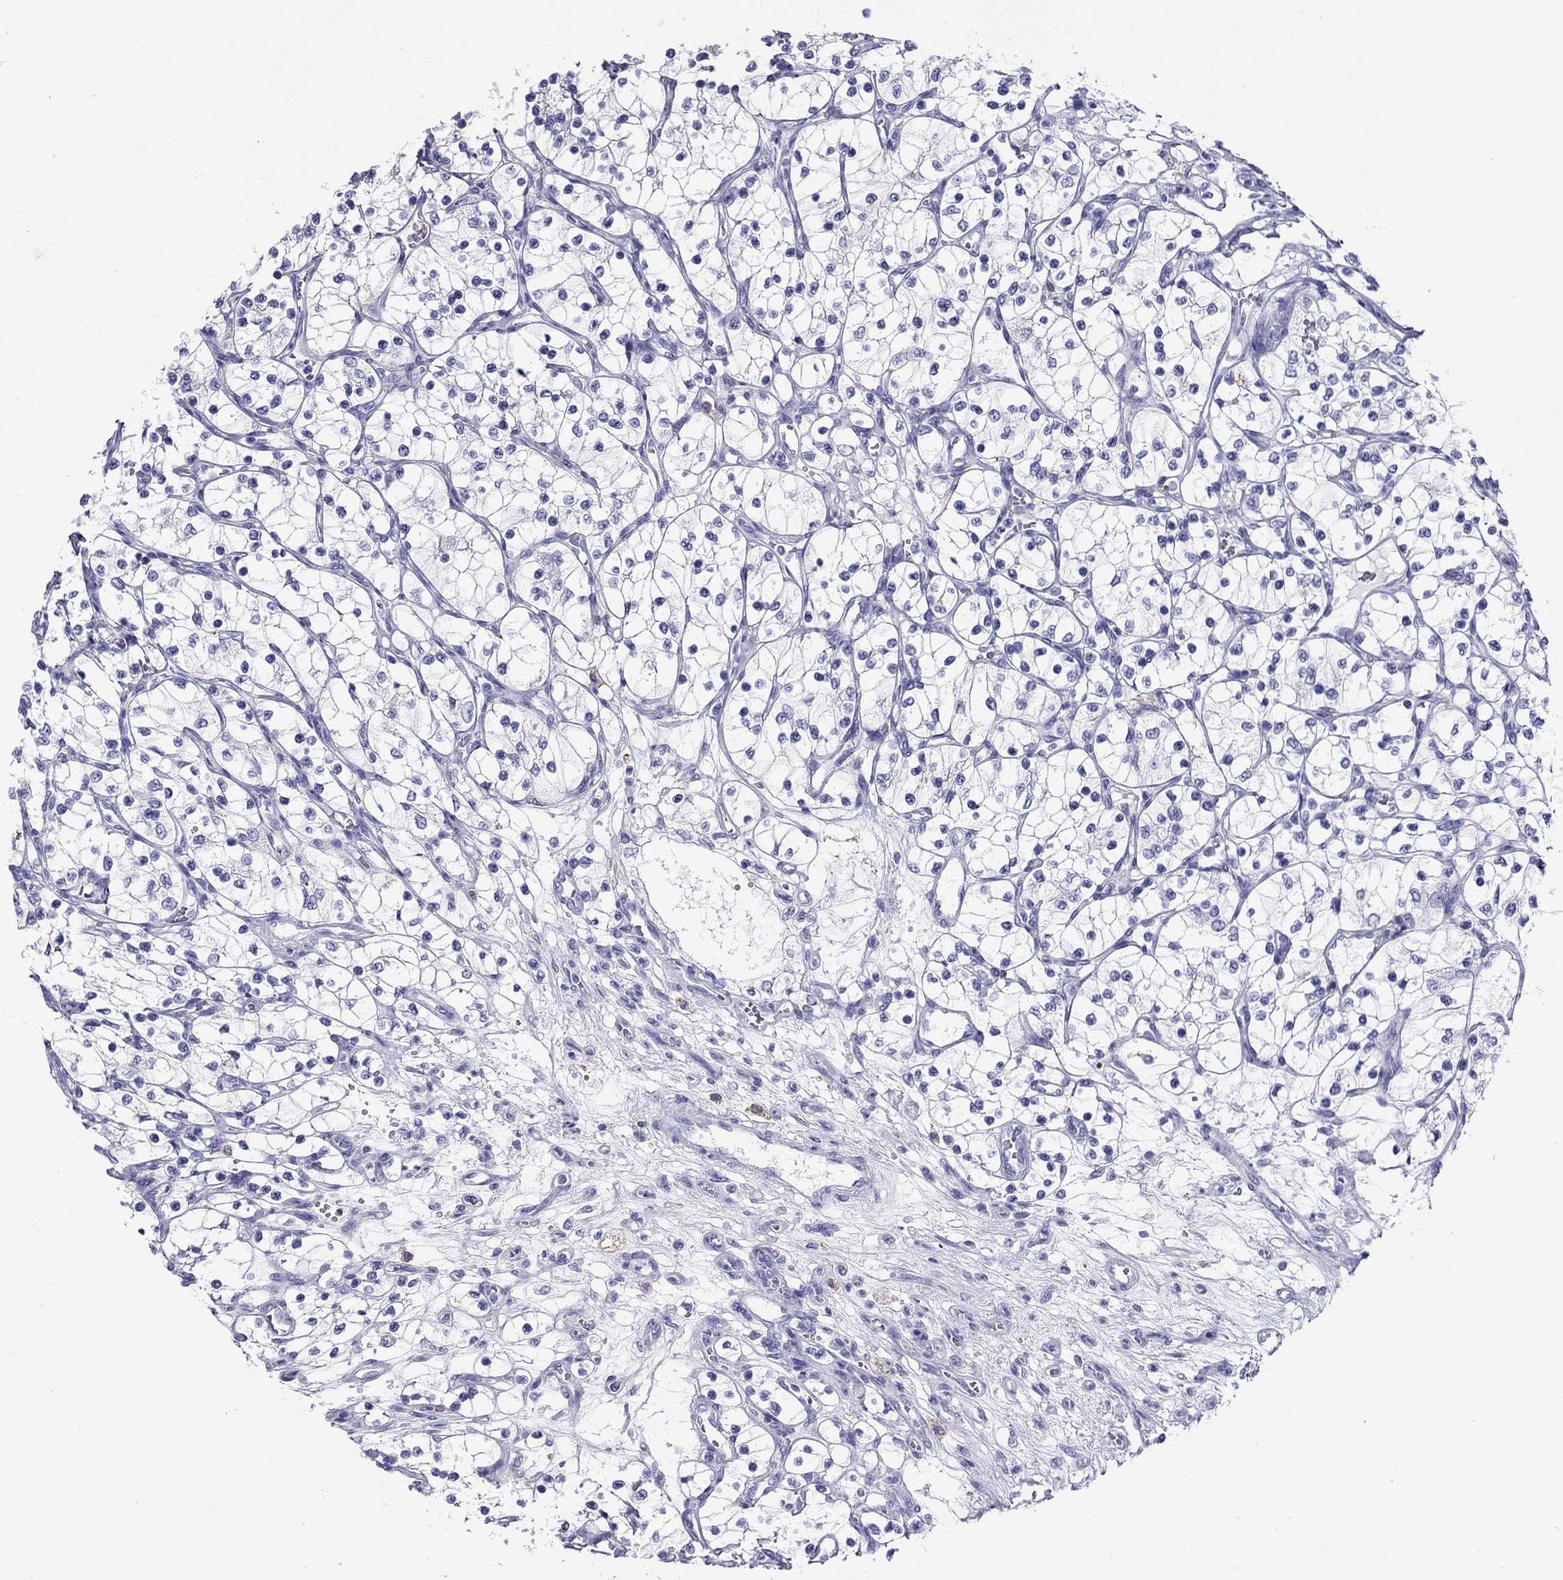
{"staining": {"intensity": "negative", "quantity": "none", "location": "none"}, "tissue": "renal cancer", "cell_type": "Tumor cells", "image_type": "cancer", "snomed": [{"axis": "morphology", "description": "Adenocarcinoma, NOS"}, {"axis": "topography", "description": "Kidney"}], "caption": "There is no significant staining in tumor cells of renal adenocarcinoma.", "gene": "SLC30A8", "patient": {"sex": "female", "age": 69}}